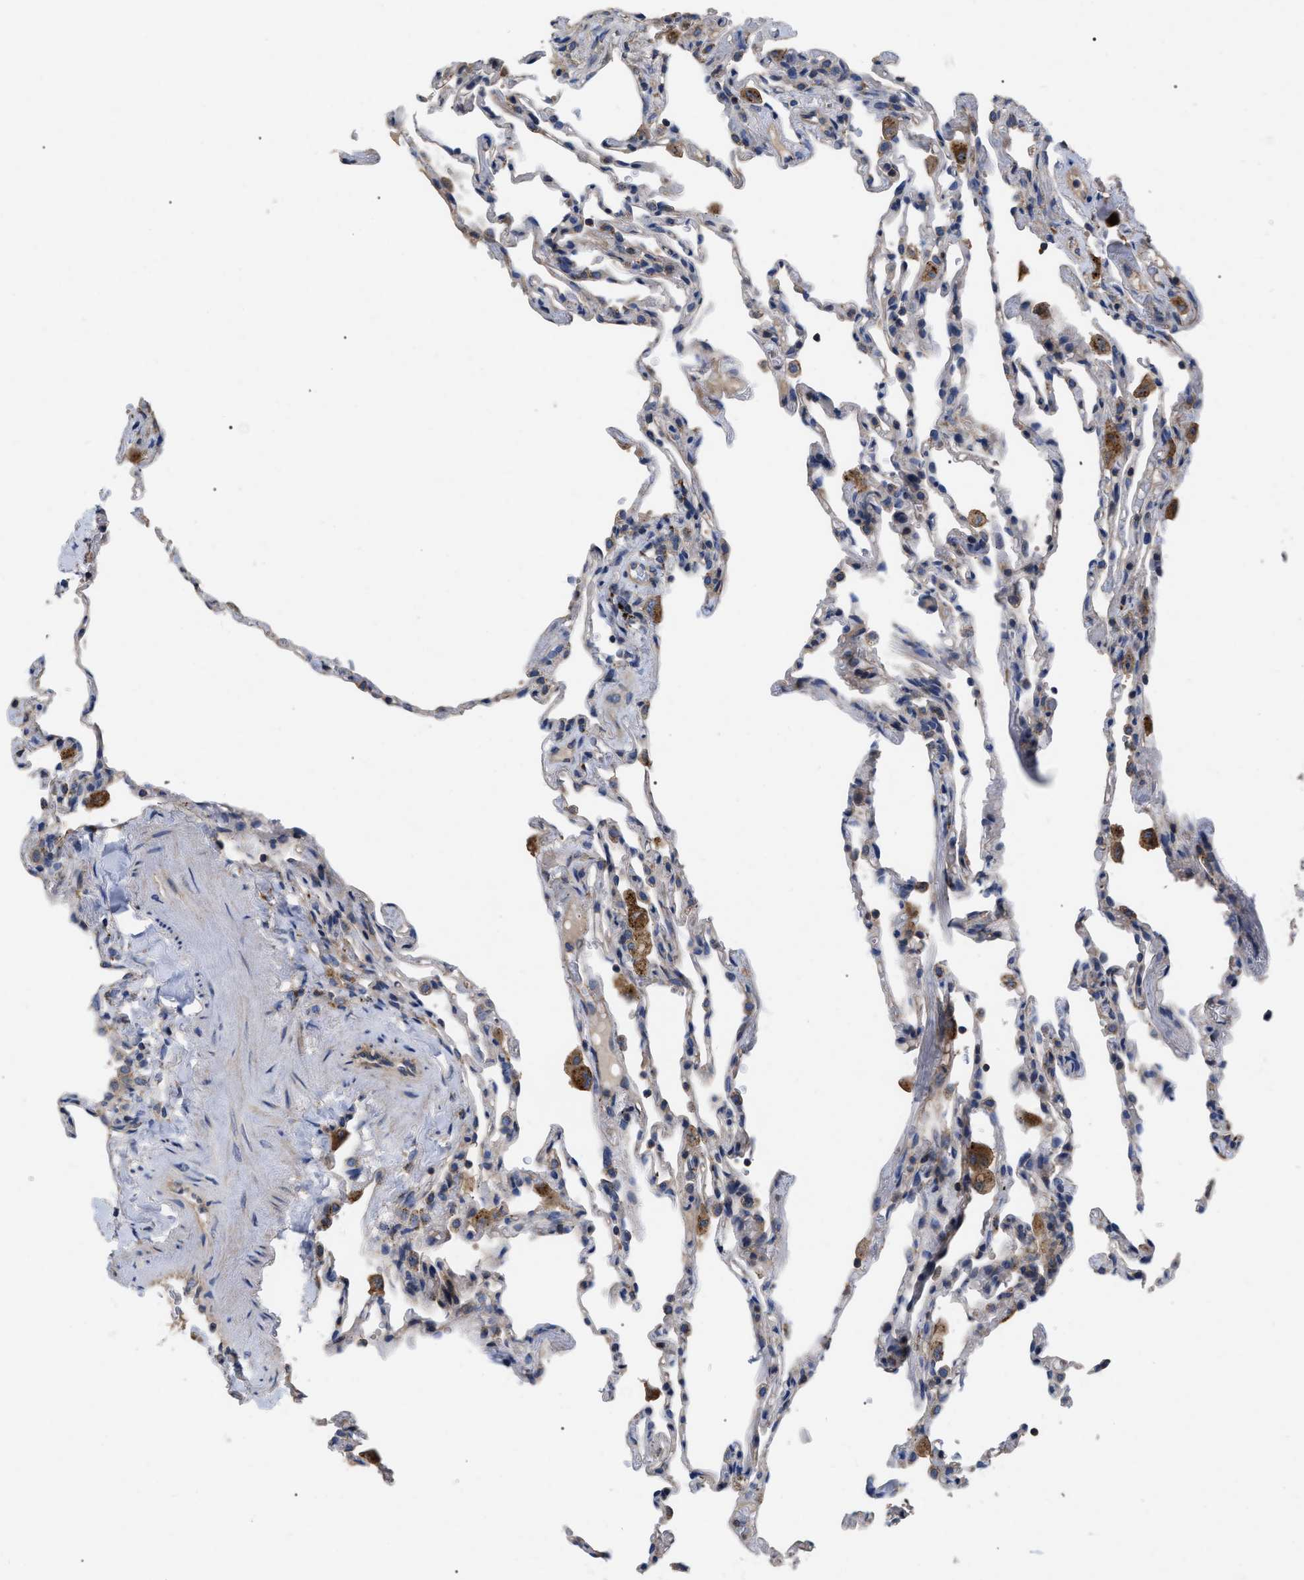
{"staining": {"intensity": "negative", "quantity": "none", "location": "none"}, "tissue": "lung", "cell_type": "Alveolar cells", "image_type": "normal", "snomed": [{"axis": "morphology", "description": "Normal tissue, NOS"}, {"axis": "topography", "description": "Lung"}], "caption": "This is an IHC photomicrograph of unremarkable lung. There is no expression in alveolar cells.", "gene": "FAM171A2", "patient": {"sex": "male", "age": 59}}